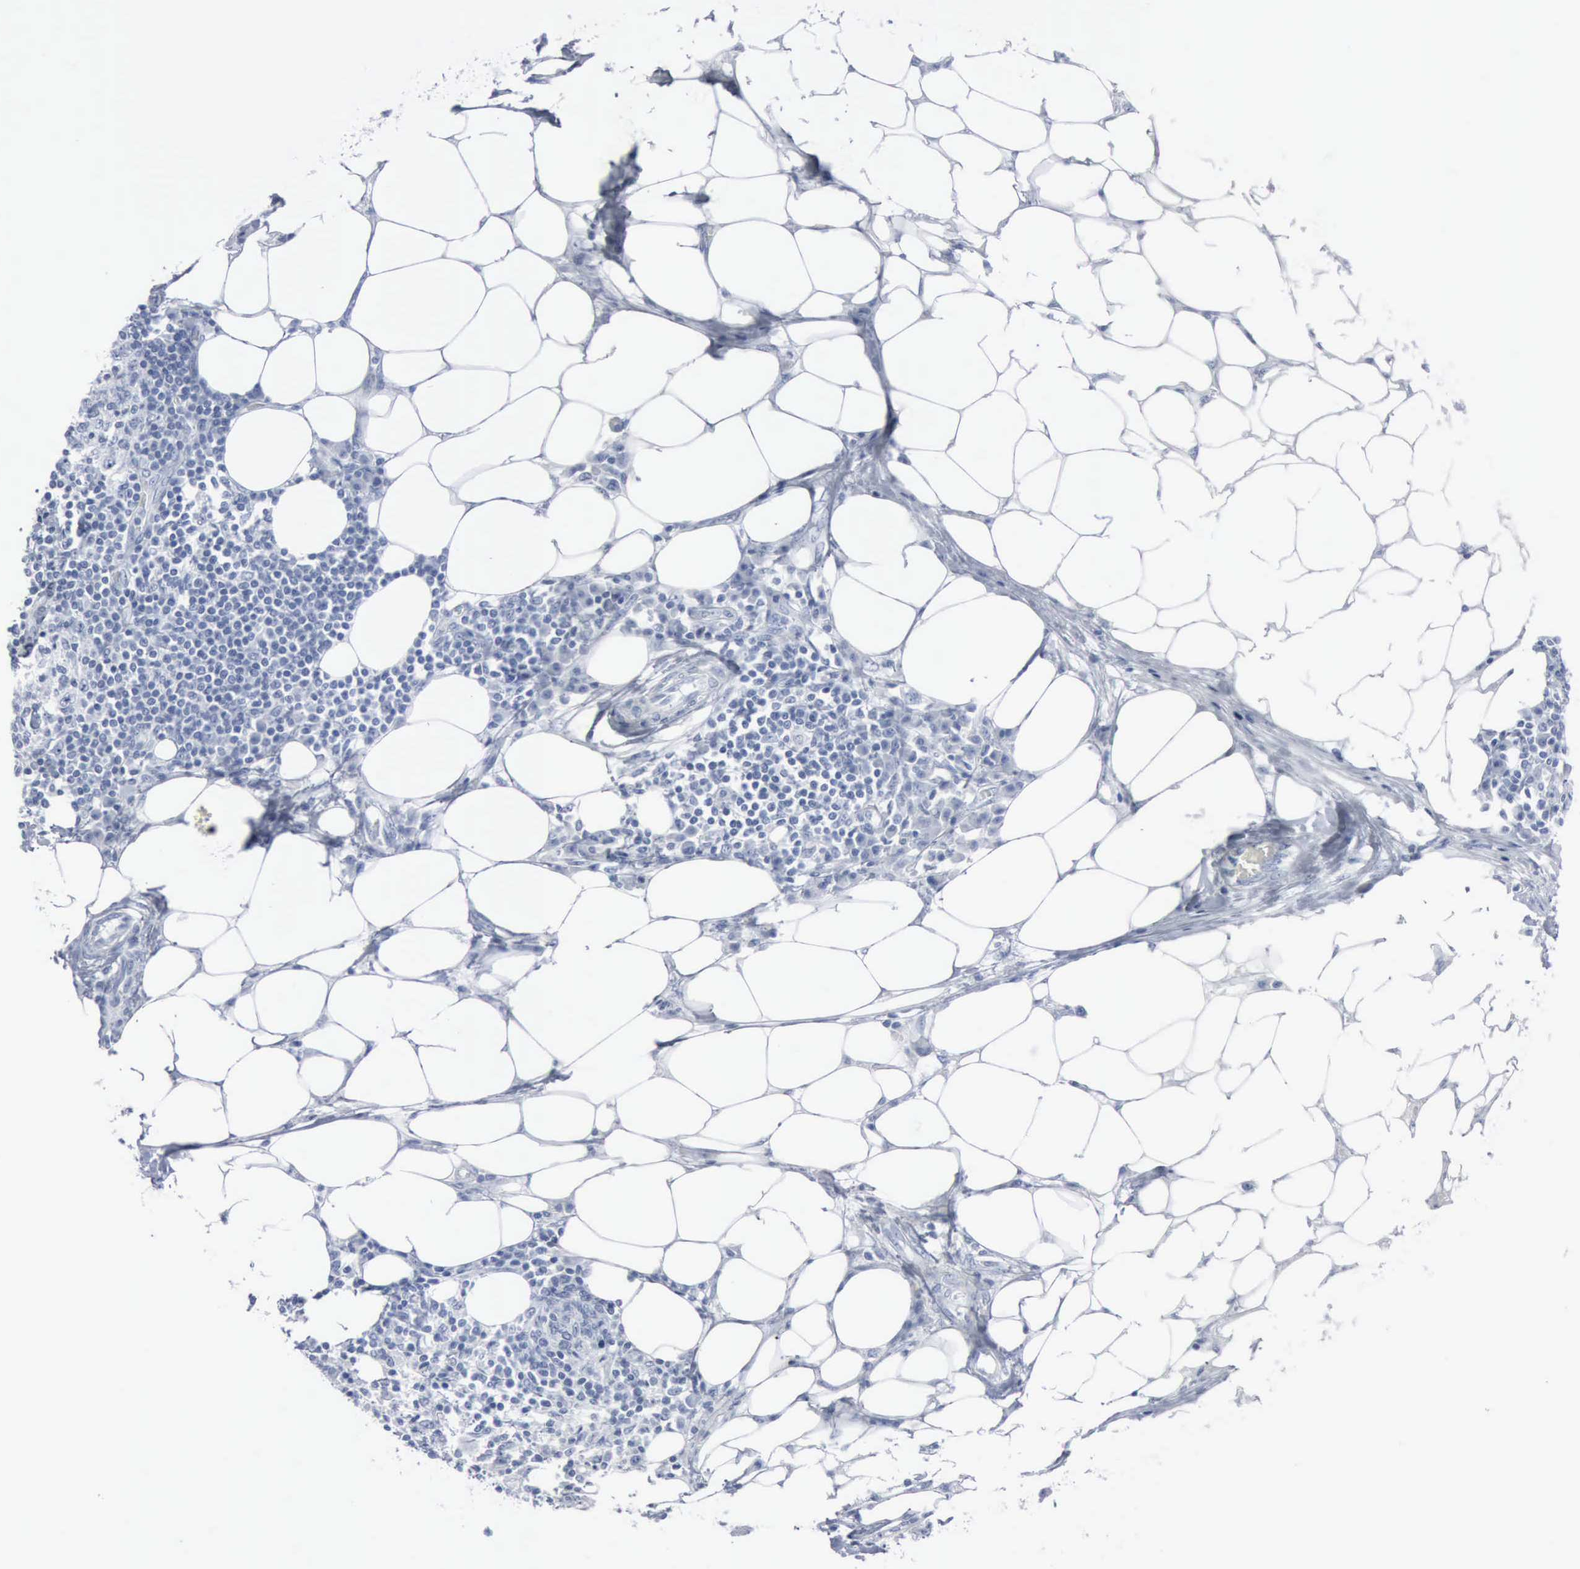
{"staining": {"intensity": "negative", "quantity": "none", "location": "none"}, "tissue": "colorectal cancer", "cell_type": "Tumor cells", "image_type": "cancer", "snomed": [{"axis": "morphology", "description": "Adenocarcinoma, NOS"}, {"axis": "topography", "description": "Colon"}], "caption": "IHC photomicrograph of neoplastic tissue: colorectal cancer (adenocarcinoma) stained with DAB shows no significant protein positivity in tumor cells.", "gene": "DMD", "patient": {"sex": "male", "age": 71}}